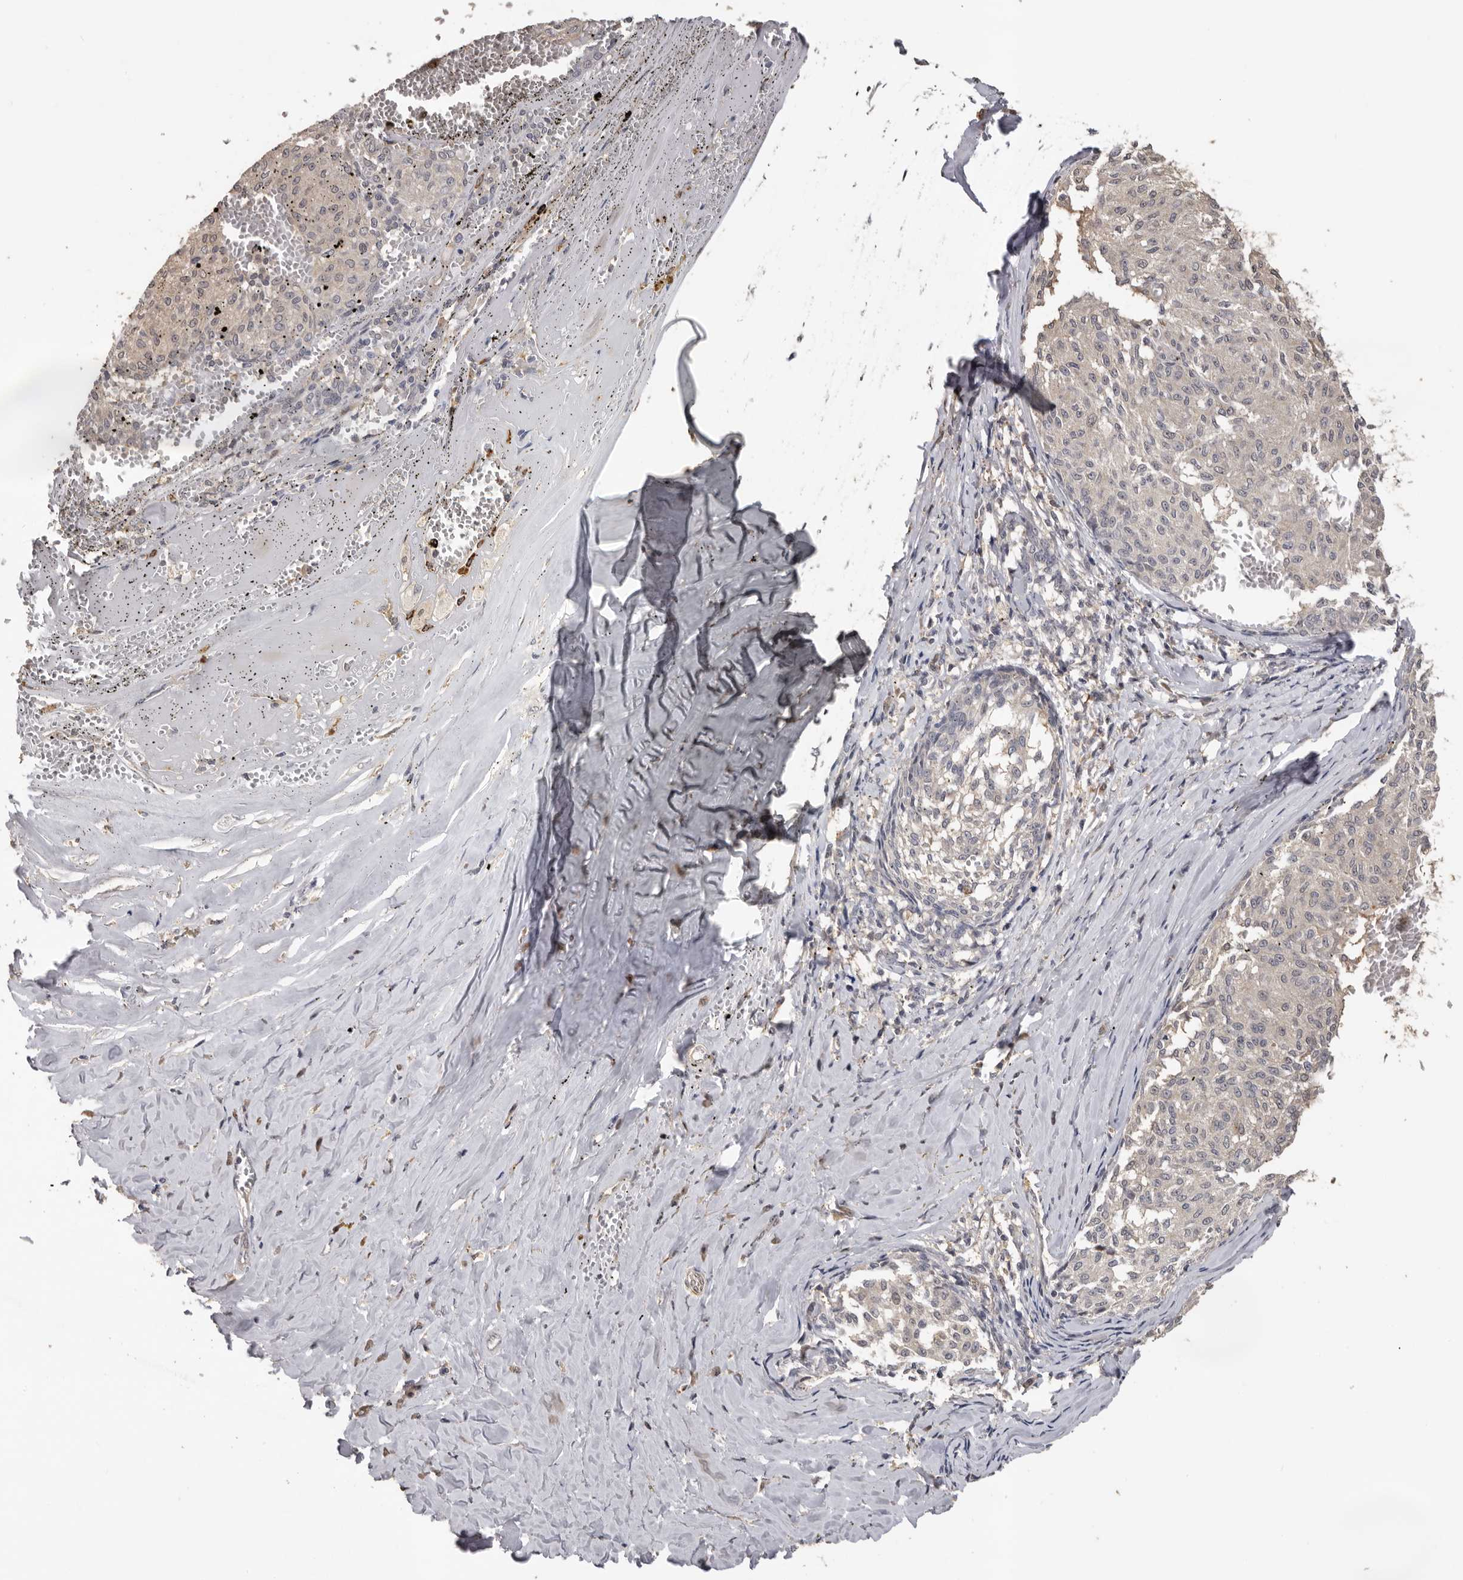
{"staining": {"intensity": "negative", "quantity": "none", "location": "none"}, "tissue": "melanoma", "cell_type": "Tumor cells", "image_type": "cancer", "snomed": [{"axis": "morphology", "description": "Malignant melanoma, NOS"}, {"axis": "topography", "description": "Skin"}], "caption": "There is no significant expression in tumor cells of malignant melanoma.", "gene": "KIF2B", "patient": {"sex": "female", "age": 72}}